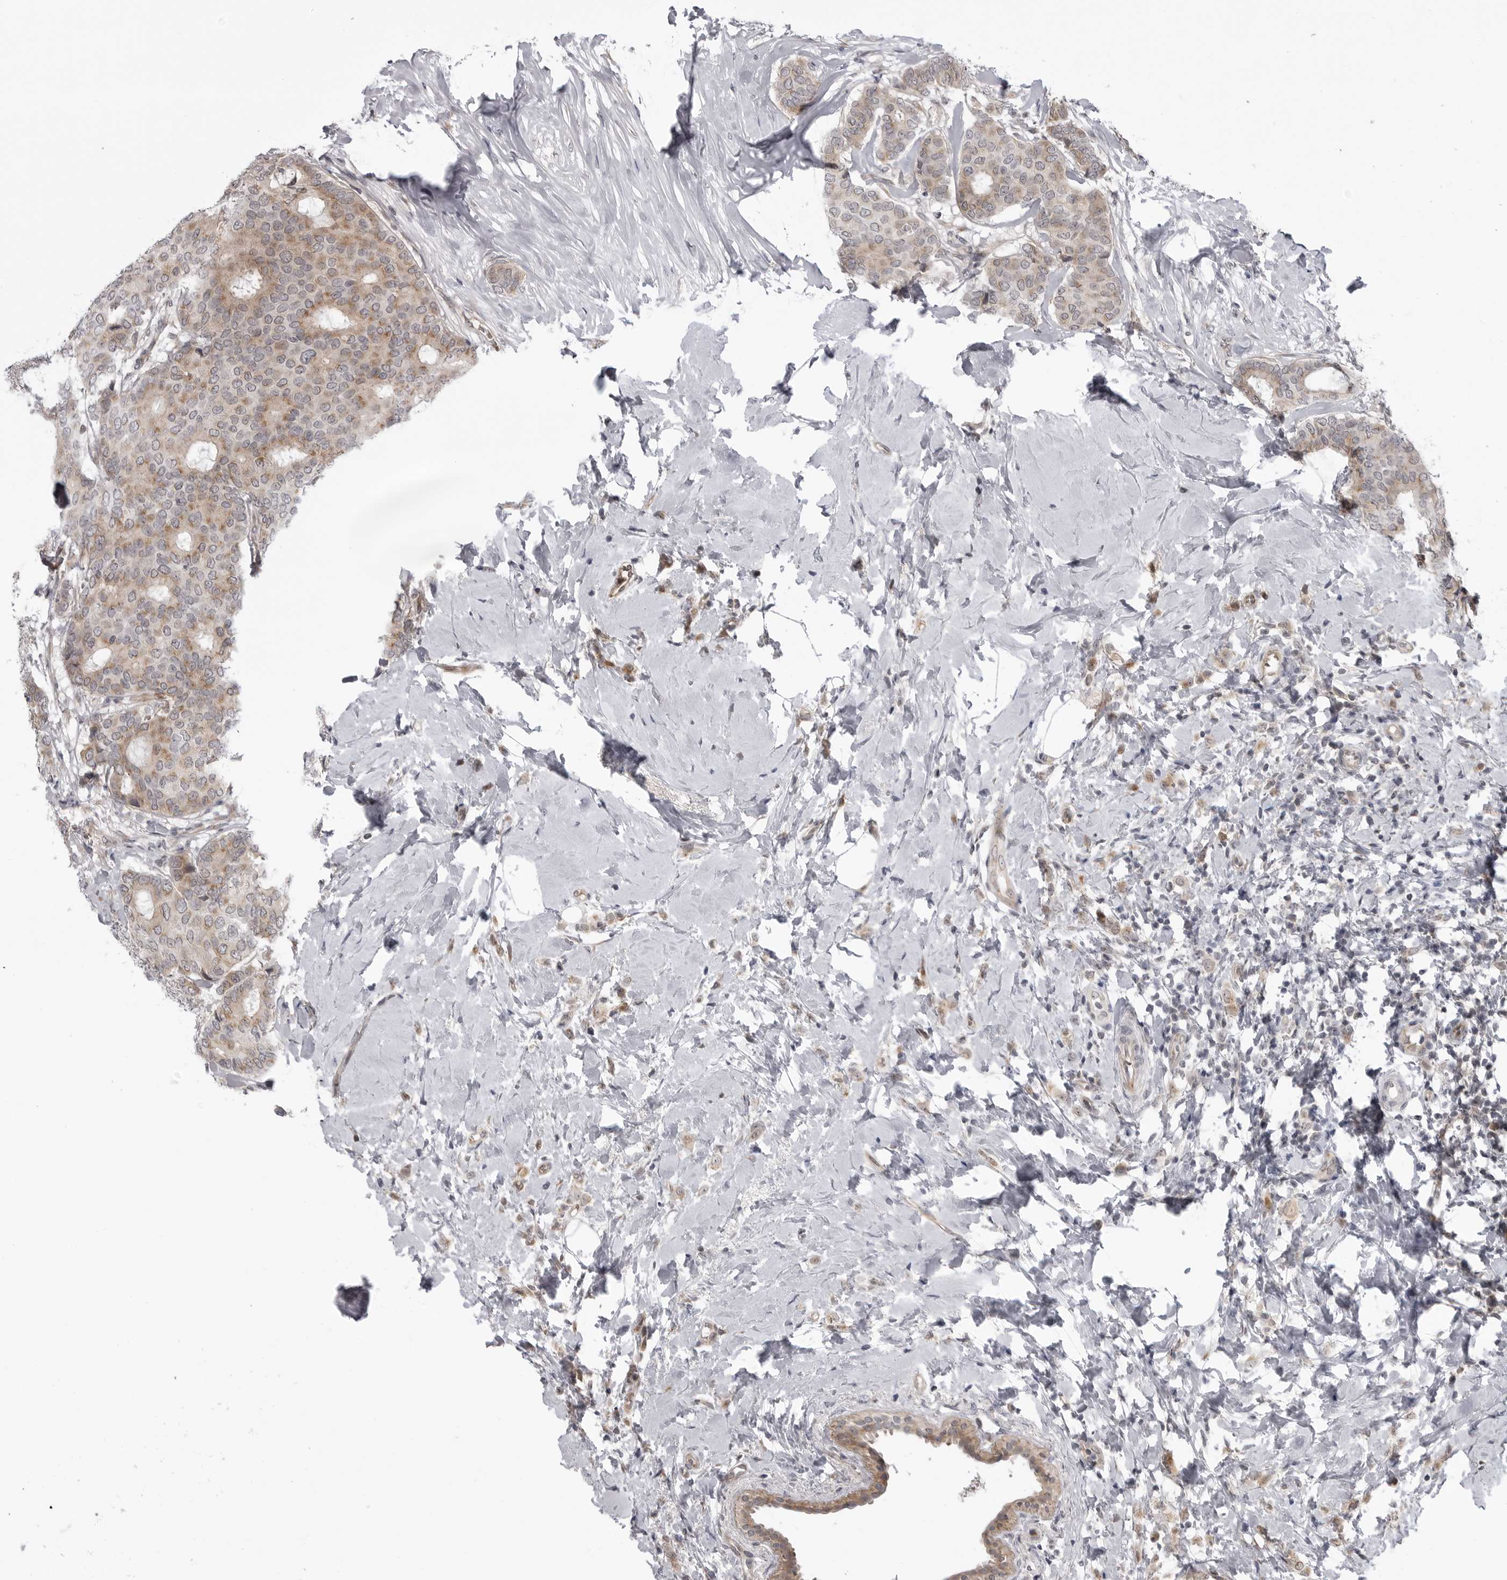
{"staining": {"intensity": "moderate", "quantity": "25%-75%", "location": "cytoplasmic/membranous"}, "tissue": "breast cancer", "cell_type": "Tumor cells", "image_type": "cancer", "snomed": [{"axis": "morphology", "description": "Lobular carcinoma"}, {"axis": "topography", "description": "Breast"}], "caption": "Protein expression analysis of breast cancer (lobular carcinoma) reveals moderate cytoplasmic/membranous expression in about 25%-75% of tumor cells.", "gene": "LRRC45", "patient": {"sex": "female", "age": 47}}